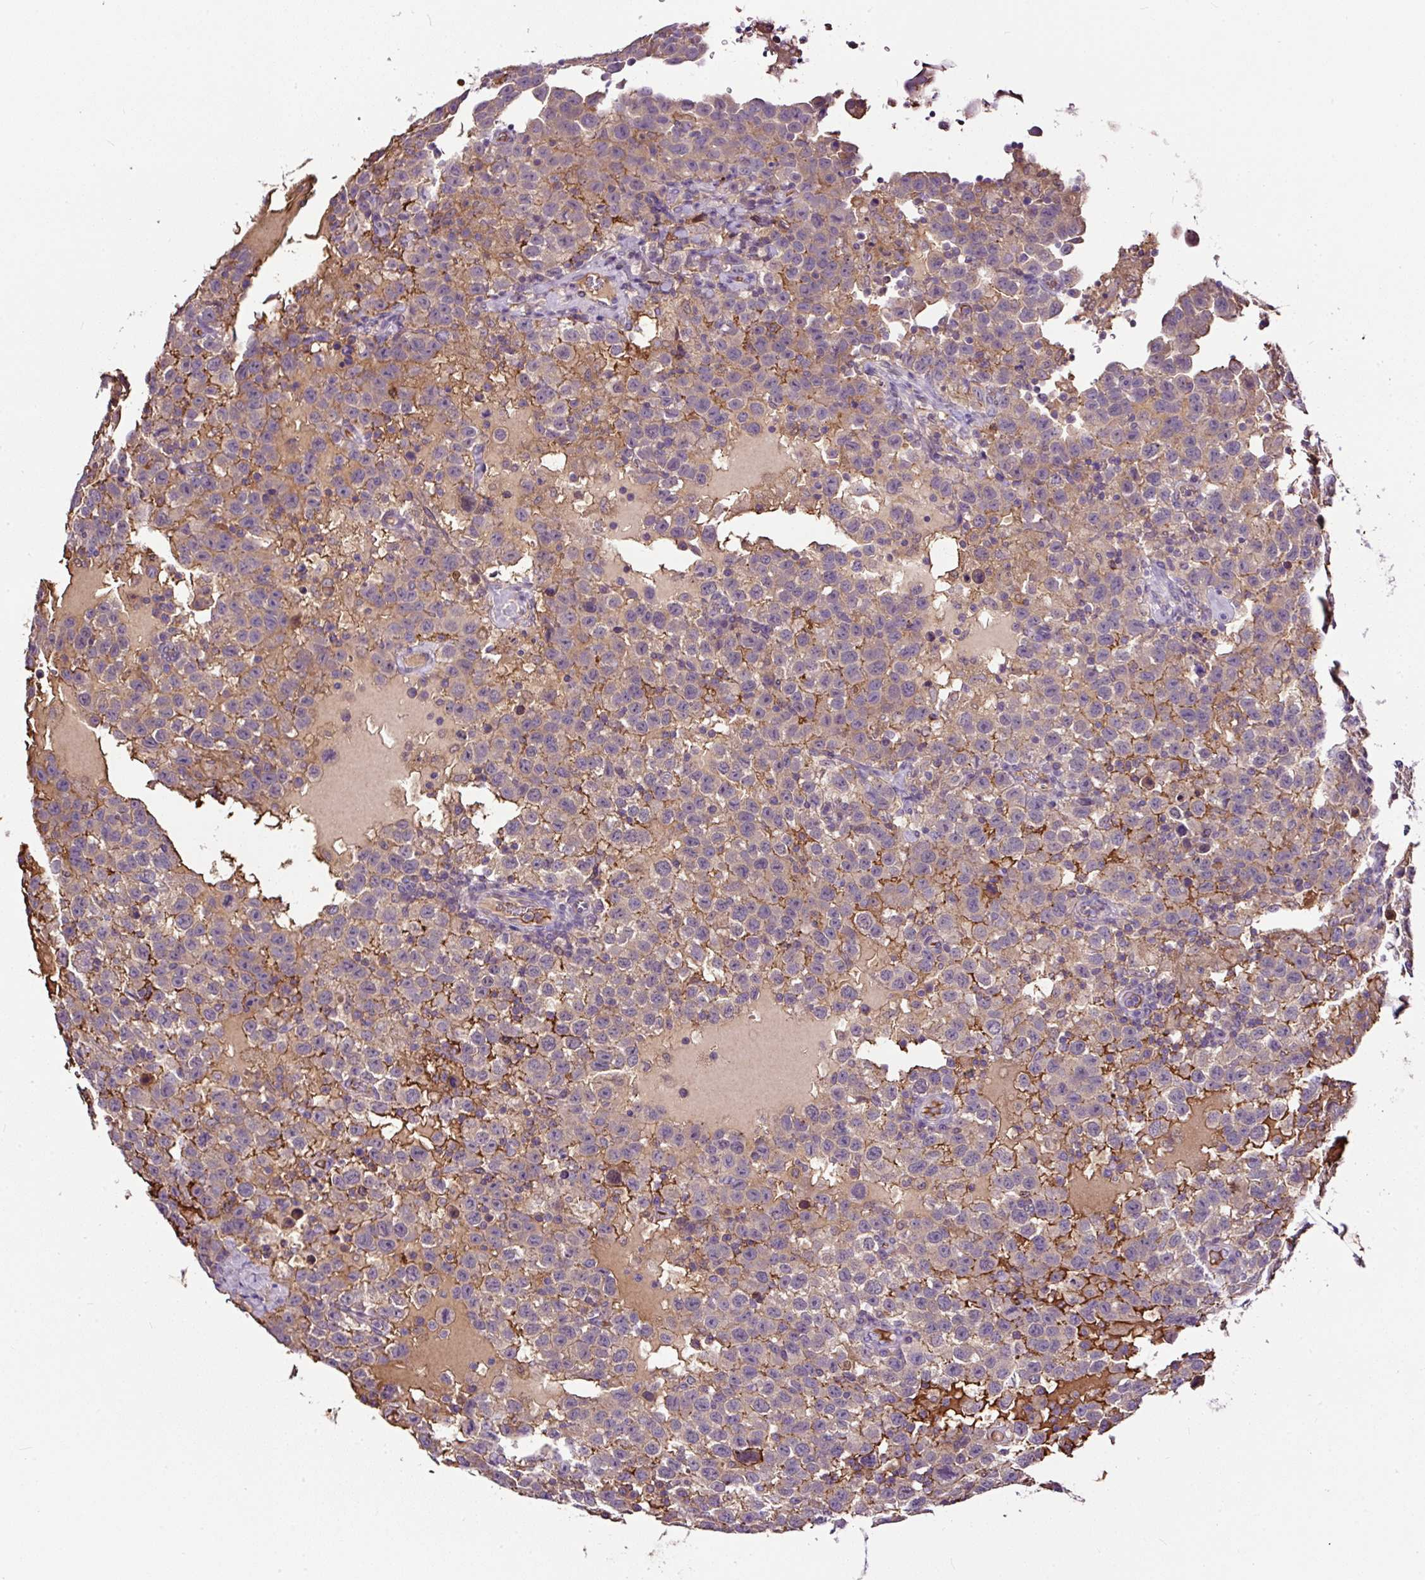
{"staining": {"intensity": "weak", "quantity": "<25%", "location": "cytoplasmic/membranous"}, "tissue": "testis cancer", "cell_type": "Tumor cells", "image_type": "cancer", "snomed": [{"axis": "morphology", "description": "Seminoma, NOS"}, {"axis": "topography", "description": "Testis"}], "caption": "Immunohistochemical staining of human testis seminoma displays no significant positivity in tumor cells.", "gene": "LRRC24", "patient": {"sex": "male", "age": 41}}